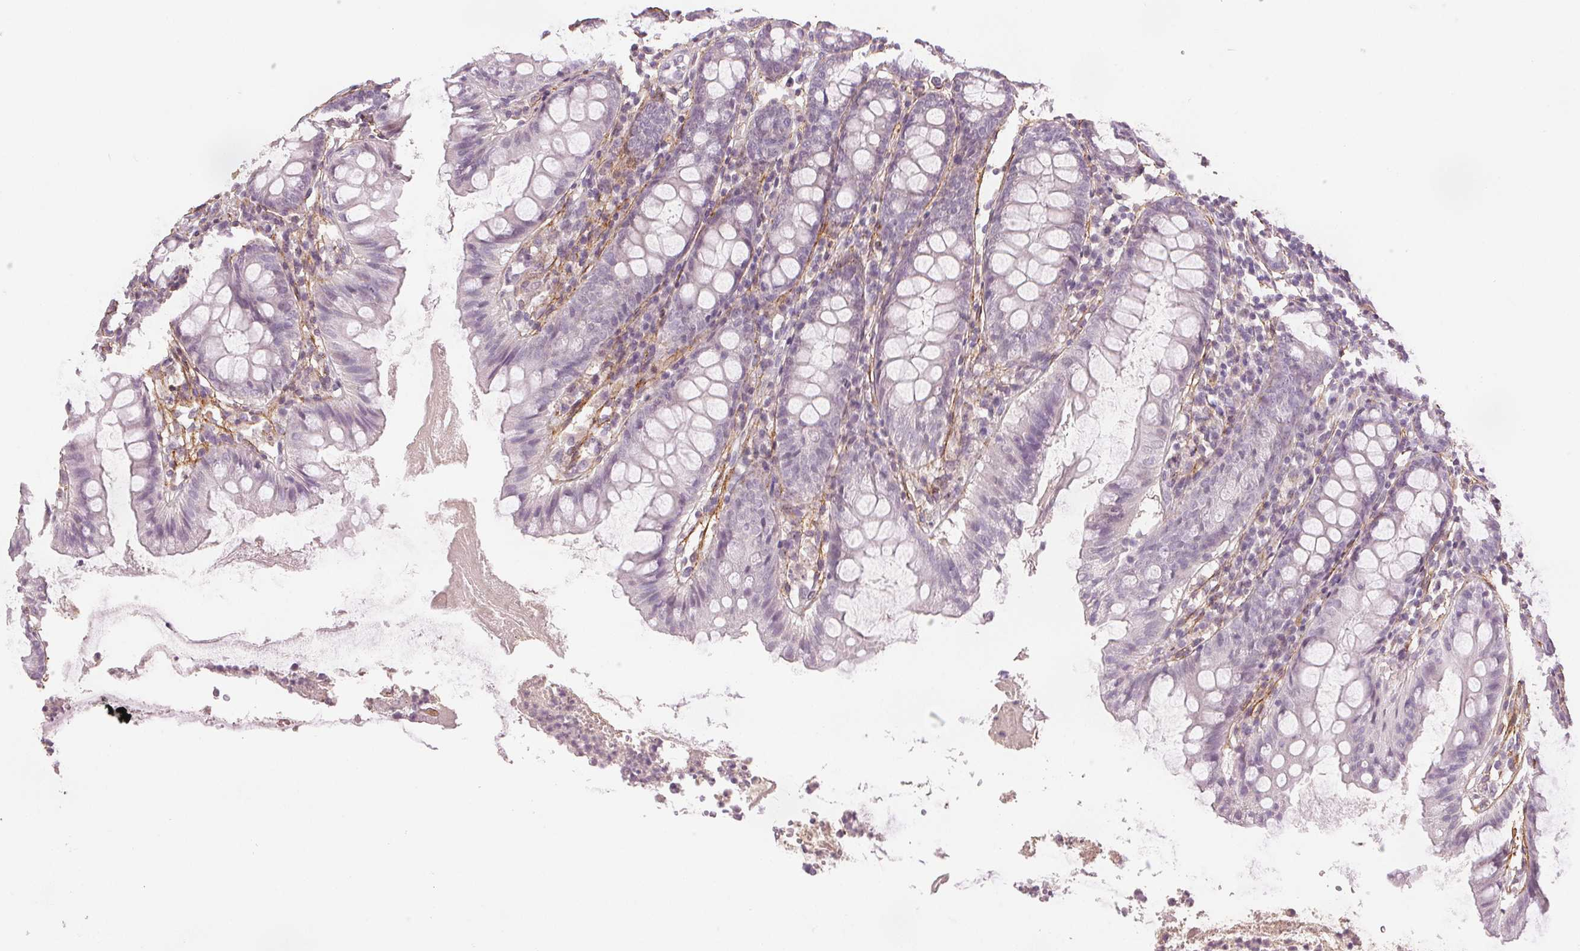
{"staining": {"intensity": "negative", "quantity": "none", "location": "none"}, "tissue": "colon", "cell_type": "Endothelial cells", "image_type": "normal", "snomed": [{"axis": "morphology", "description": "Normal tissue, NOS"}, {"axis": "topography", "description": "Colon"}], "caption": "Immunohistochemistry (IHC) of unremarkable human colon shows no staining in endothelial cells.", "gene": "FBN1", "patient": {"sex": "female", "age": 84}}